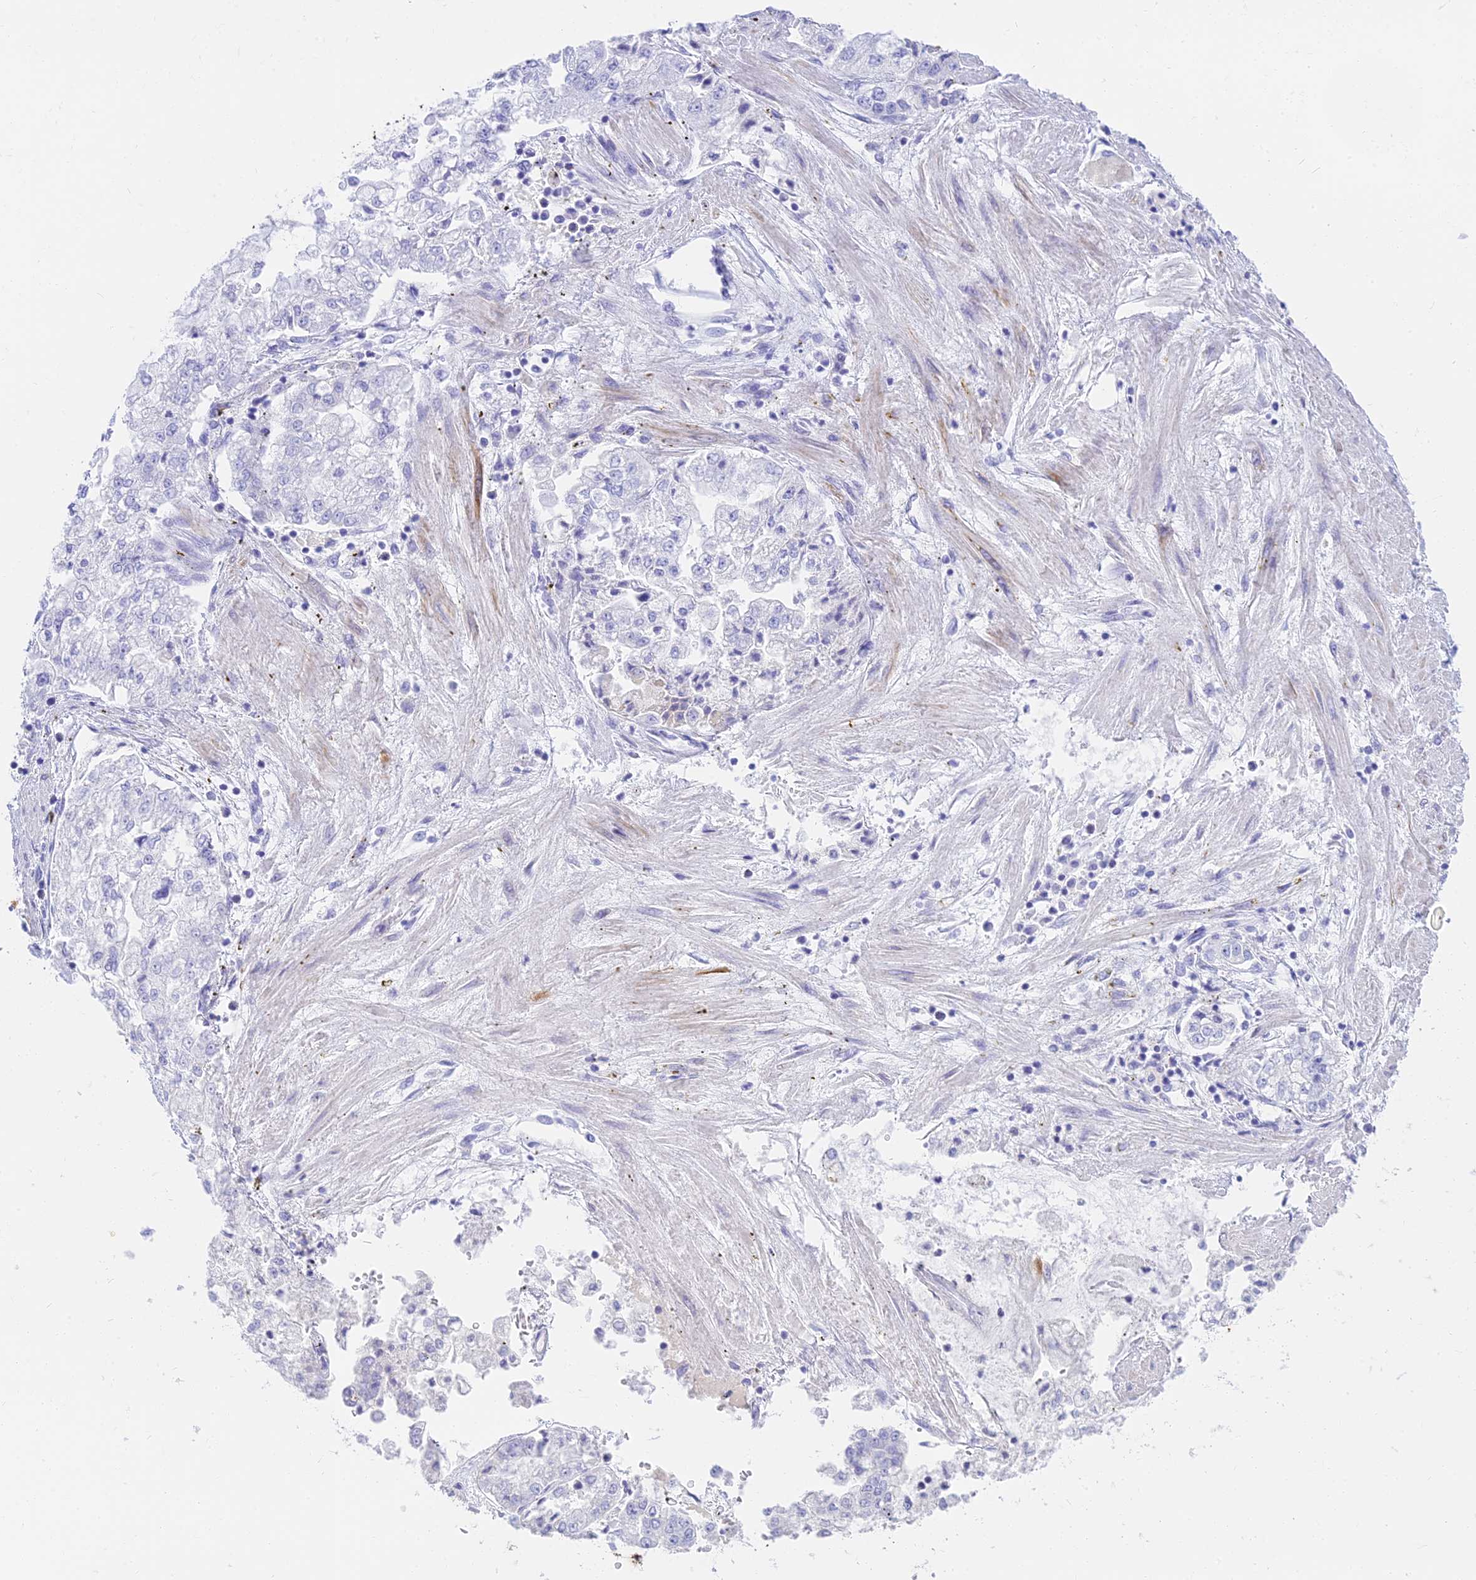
{"staining": {"intensity": "negative", "quantity": "none", "location": "none"}, "tissue": "stomach cancer", "cell_type": "Tumor cells", "image_type": "cancer", "snomed": [{"axis": "morphology", "description": "Adenocarcinoma, NOS"}, {"axis": "topography", "description": "Stomach"}], "caption": "A high-resolution micrograph shows immunohistochemistry staining of stomach cancer (adenocarcinoma), which displays no significant positivity in tumor cells.", "gene": "SLC36A2", "patient": {"sex": "male", "age": 76}}